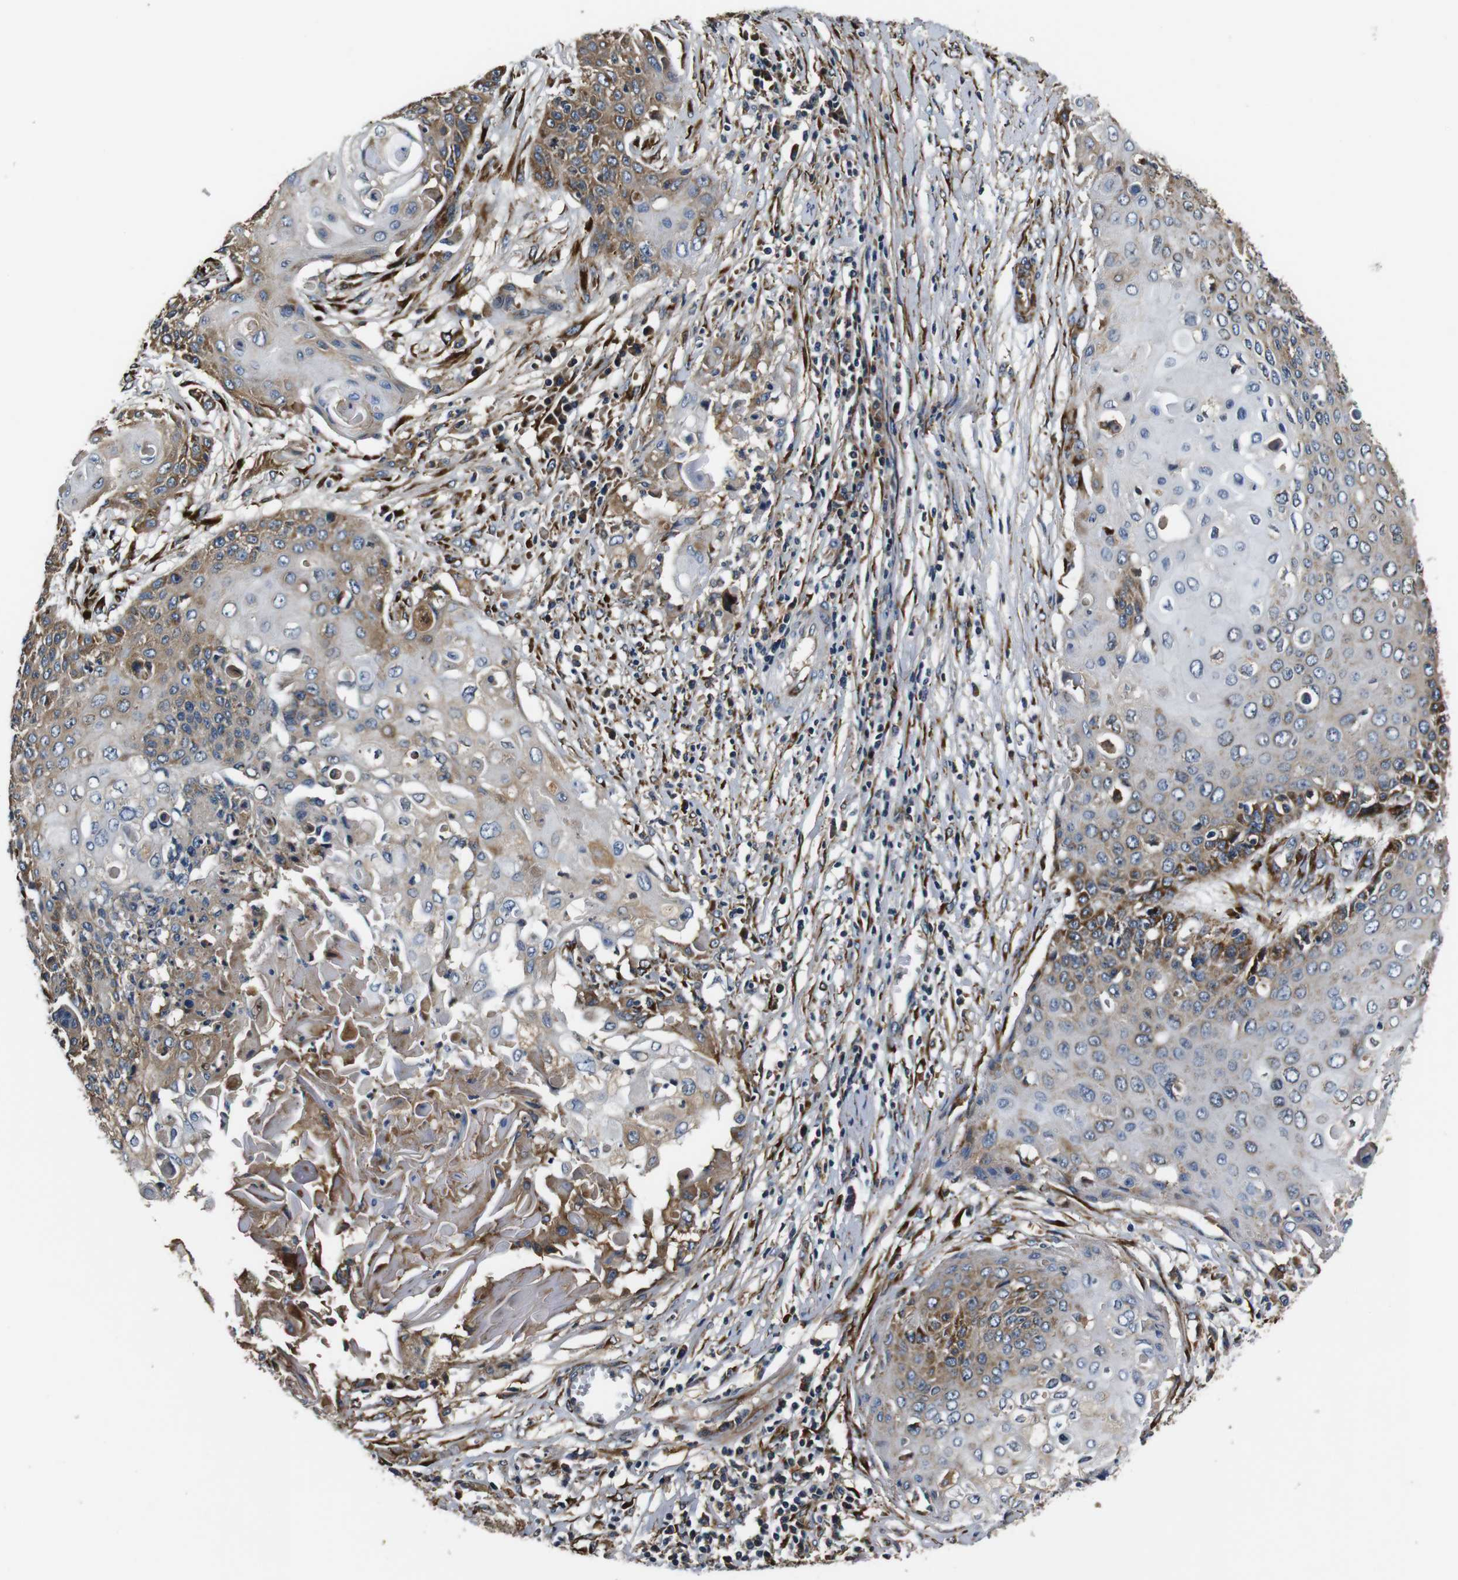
{"staining": {"intensity": "moderate", "quantity": "<25%", "location": "cytoplasmic/membranous"}, "tissue": "cervical cancer", "cell_type": "Tumor cells", "image_type": "cancer", "snomed": [{"axis": "morphology", "description": "Squamous cell carcinoma, NOS"}, {"axis": "topography", "description": "Cervix"}], "caption": "Cervical cancer (squamous cell carcinoma) stained with immunohistochemistry (IHC) demonstrates moderate cytoplasmic/membranous expression in approximately <25% of tumor cells.", "gene": "COL1A1", "patient": {"sex": "female", "age": 39}}